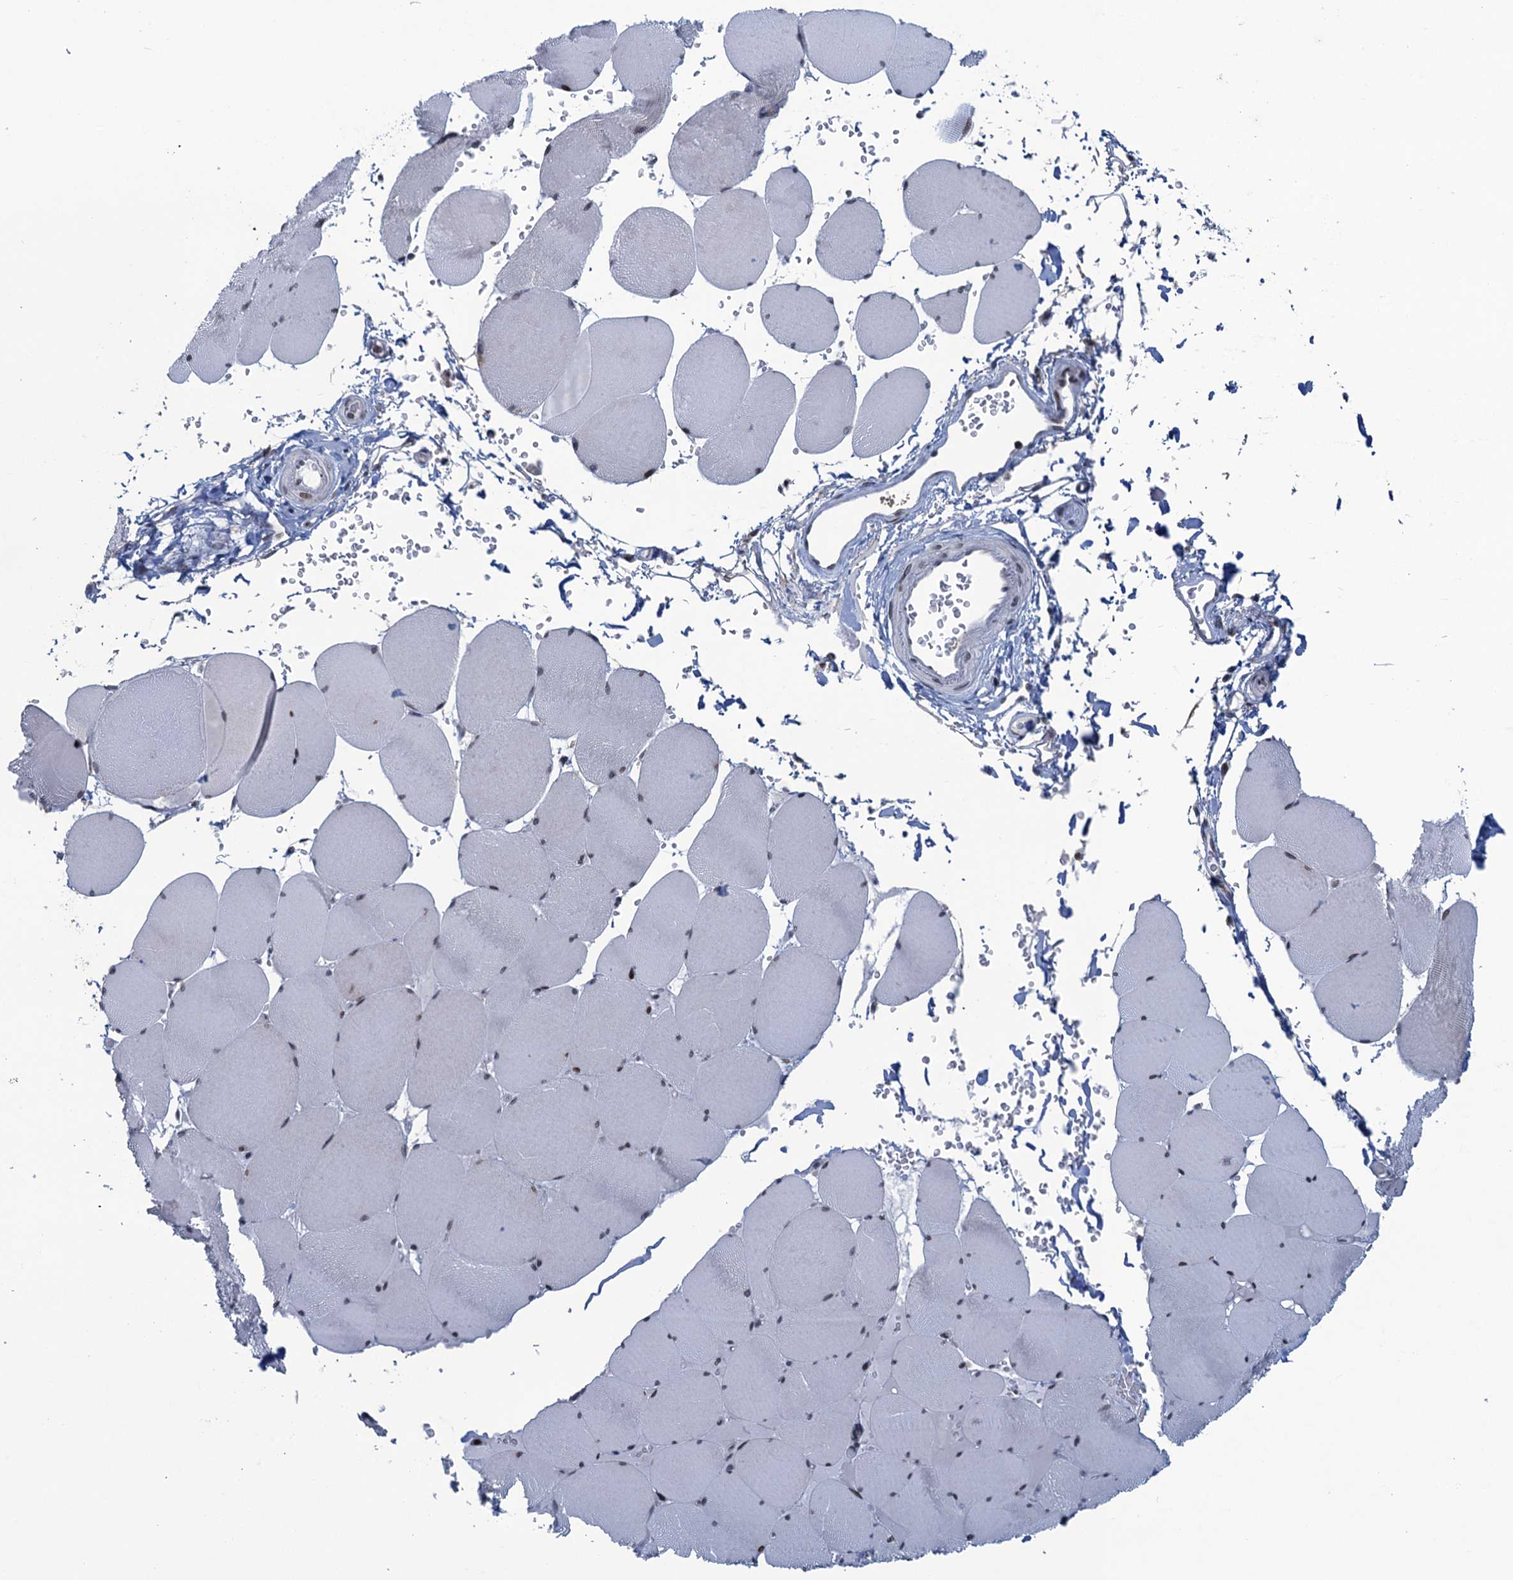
{"staining": {"intensity": "negative", "quantity": "none", "location": "none"}, "tissue": "skeletal muscle", "cell_type": "Myocytes", "image_type": "normal", "snomed": [{"axis": "morphology", "description": "Normal tissue, NOS"}, {"axis": "topography", "description": "Skeletal muscle"}, {"axis": "topography", "description": "Head-Neck"}], "caption": "Immunohistochemical staining of benign skeletal muscle demonstrates no significant expression in myocytes. The staining was performed using DAB (3,3'-diaminobenzidine) to visualize the protein expression in brown, while the nuclei were stained in blue with hematoxylin (Magnification: 20x).", "gene": "FYB1", "patient": {"sex": "male", "age": 66}}